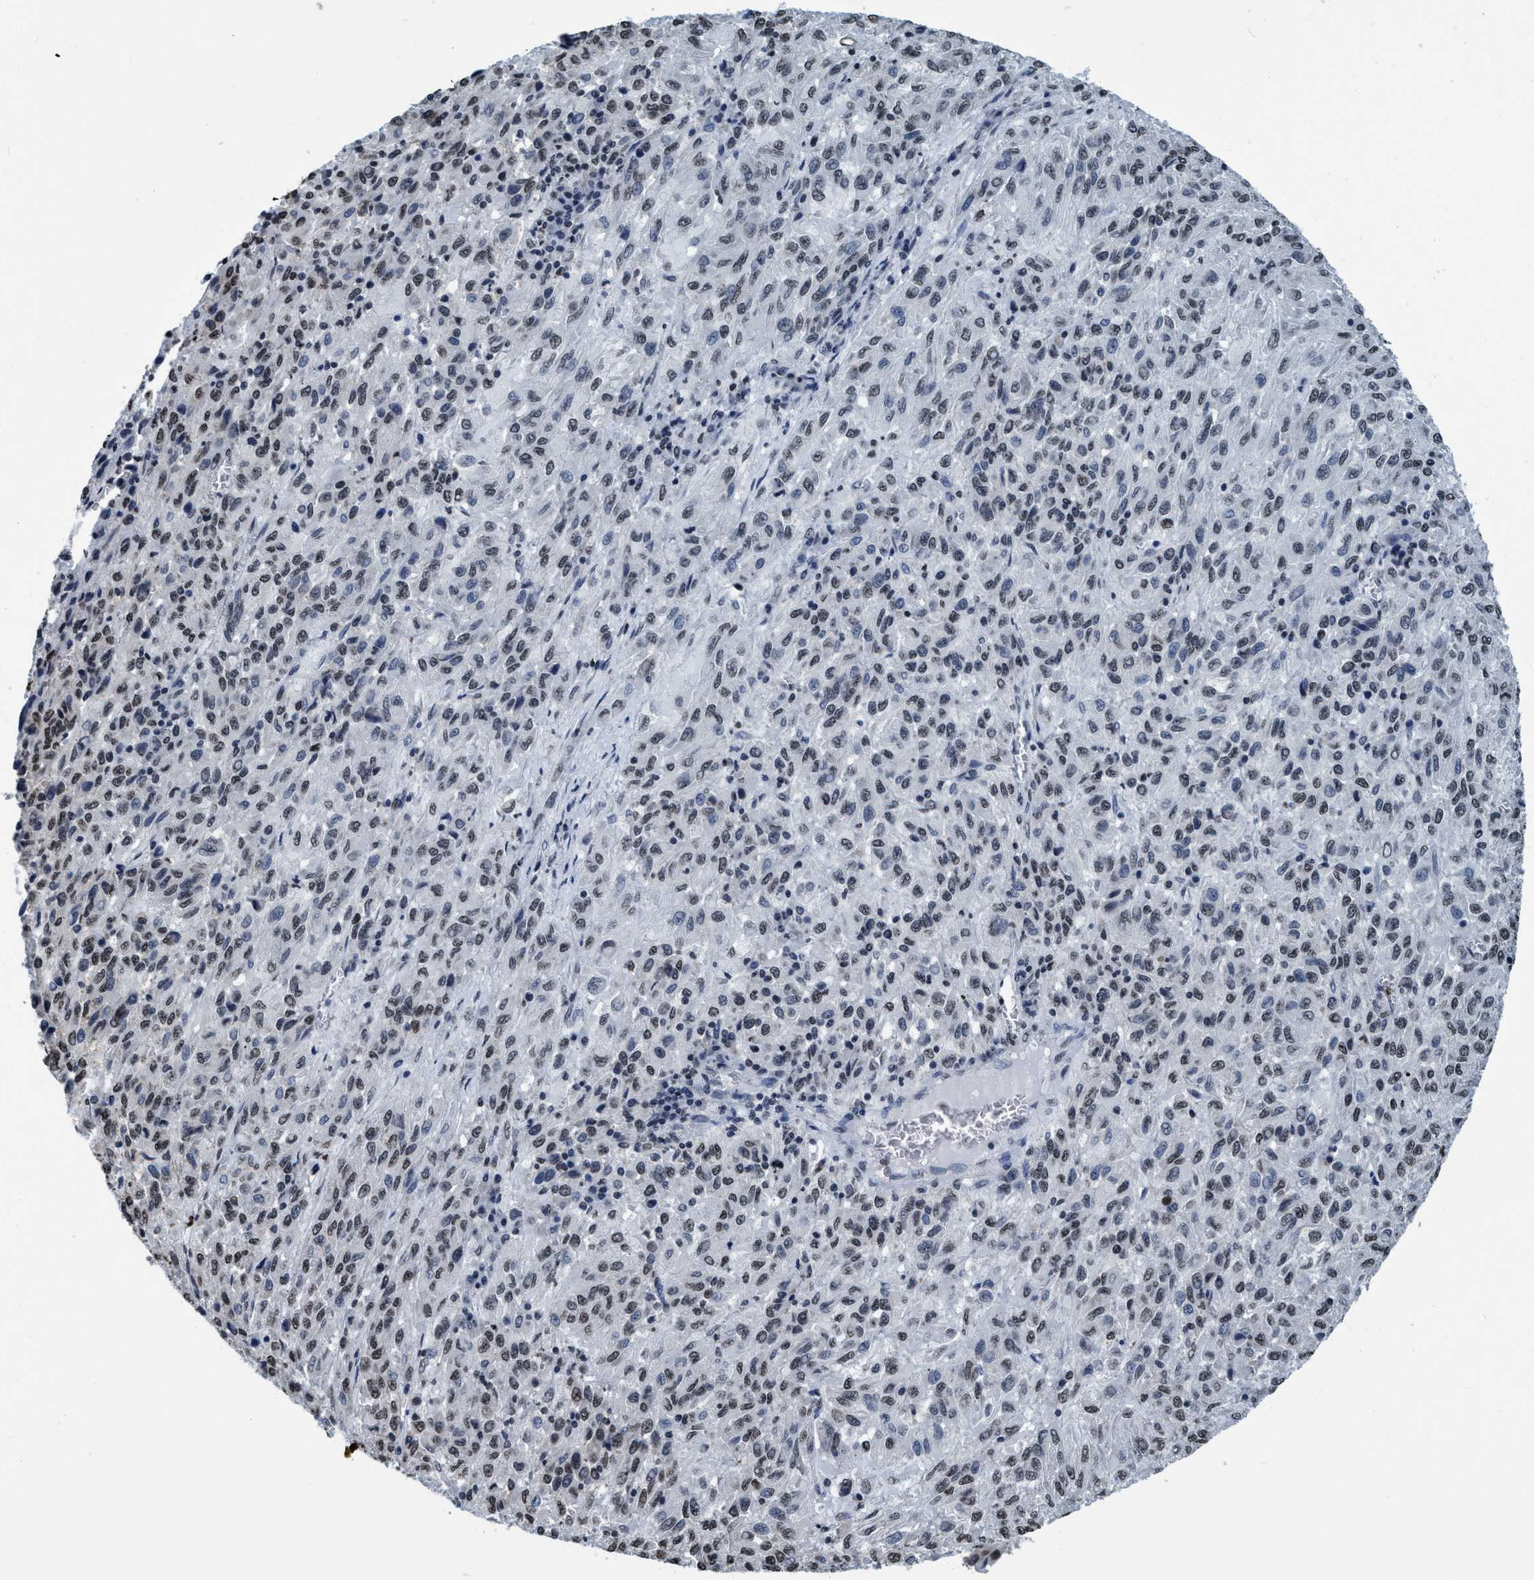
{"staining": {"intensity": "weak", "quantity": ">75%", "location": "nuclear"}, "tissue": "melanoma", "cell_type": "Tumor cells", "image_type": "cancer", "snomed": [{"axis": "morphology", "description": "Malignant melanoma, Metastatic site"}, {"axis": "topography", "description": "Lung"}], "caption": "Melanoma stained with a brown dye exhibits weak nuclear positive positivity in about >75% of tumor cells.", "gene": "CCNE2", "patient": {"sex": "male", "age": 64}}